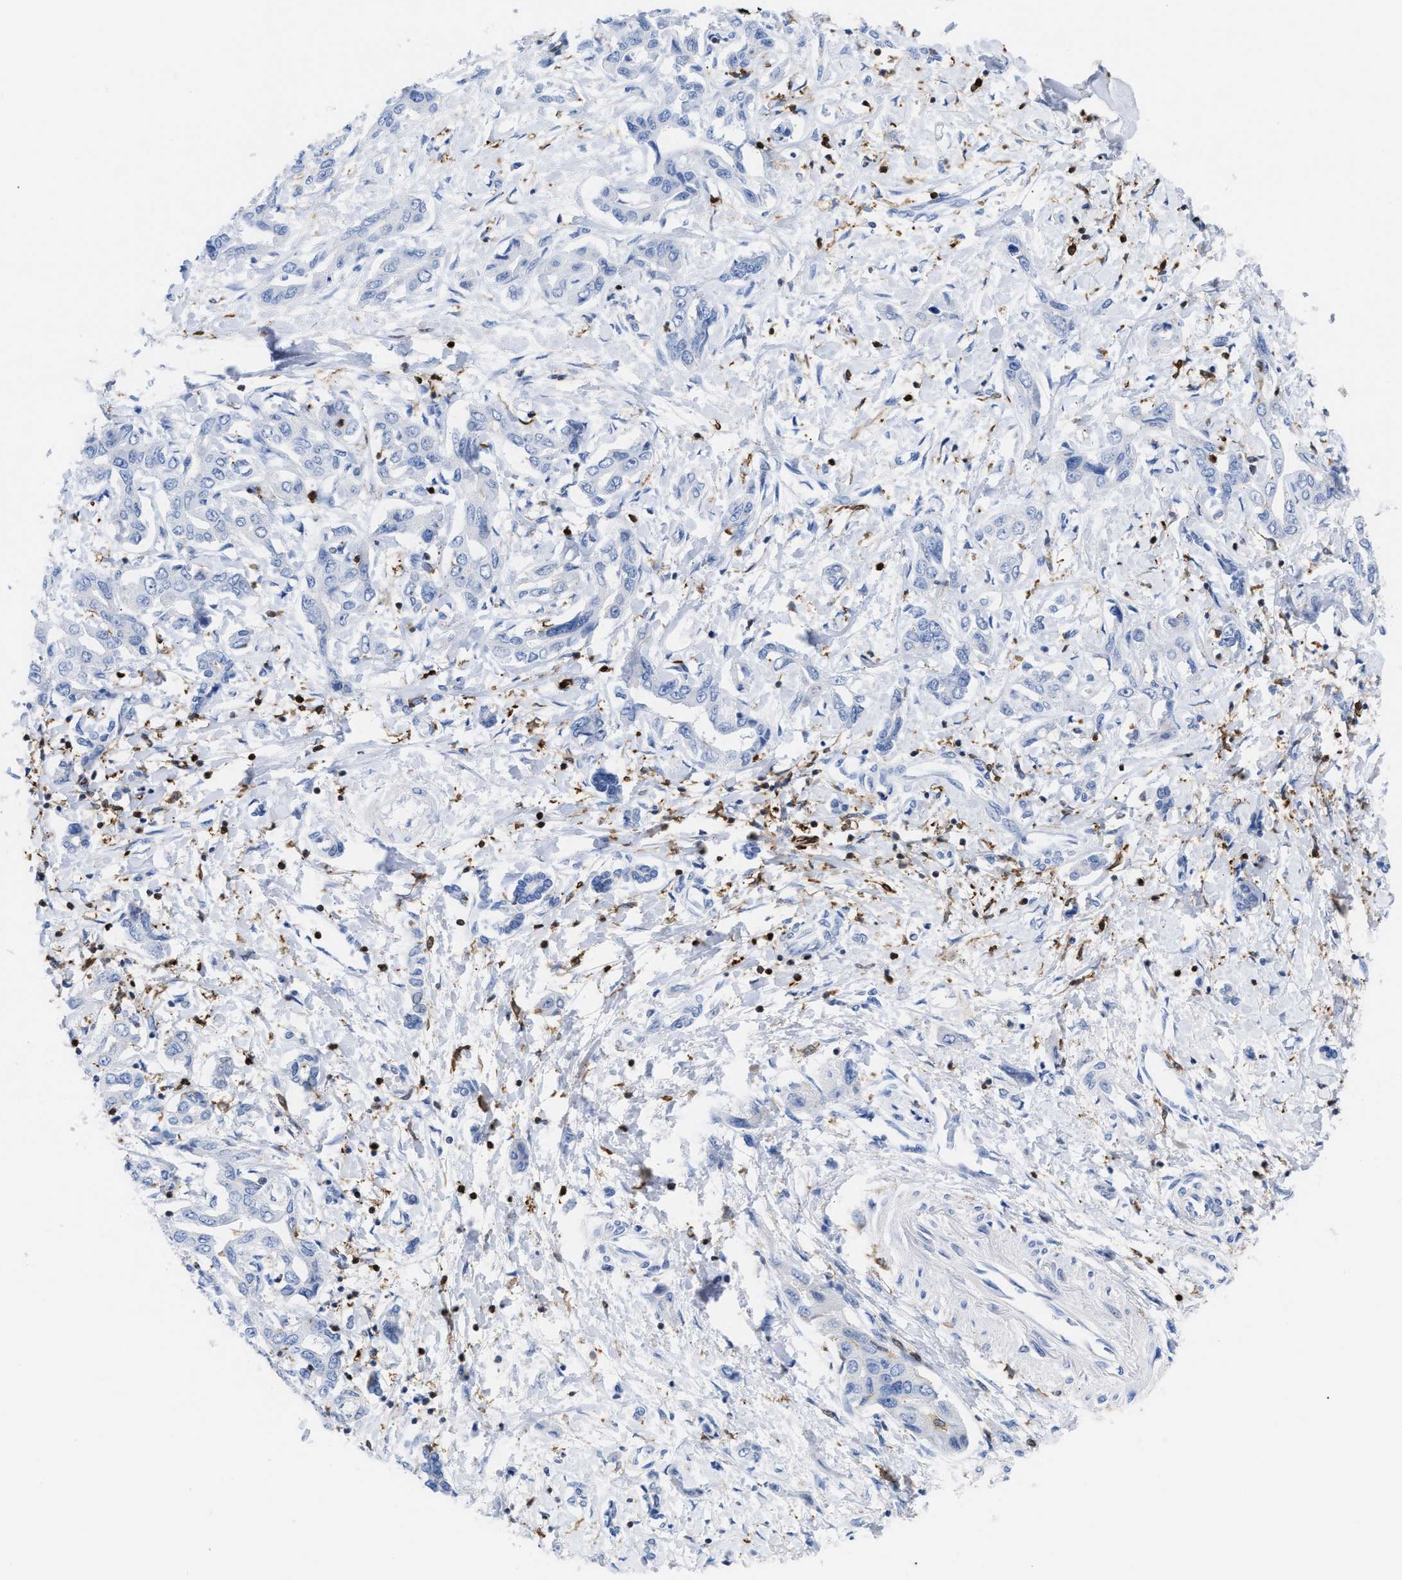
{"staining": {"intensity": "negative", "quantity": "none", "location": "none"}, "tissue": "liver cancer", "cell_type": "Tumor cells", "image_type": "cancer", "snomed": [{"axis": "morphology", "description": "Cholangiocarcinoma"}, {"axis": "topography", "description": "Liver"}], "caption": "High power microscopy photomicrograph of an immunohistochemistry (IHC) image of cholangiocarcinoma (liver), revealing no significant expression in tumor cells.", "gene": "LCP1", "patient": {"sex": "male", "age": 59}}